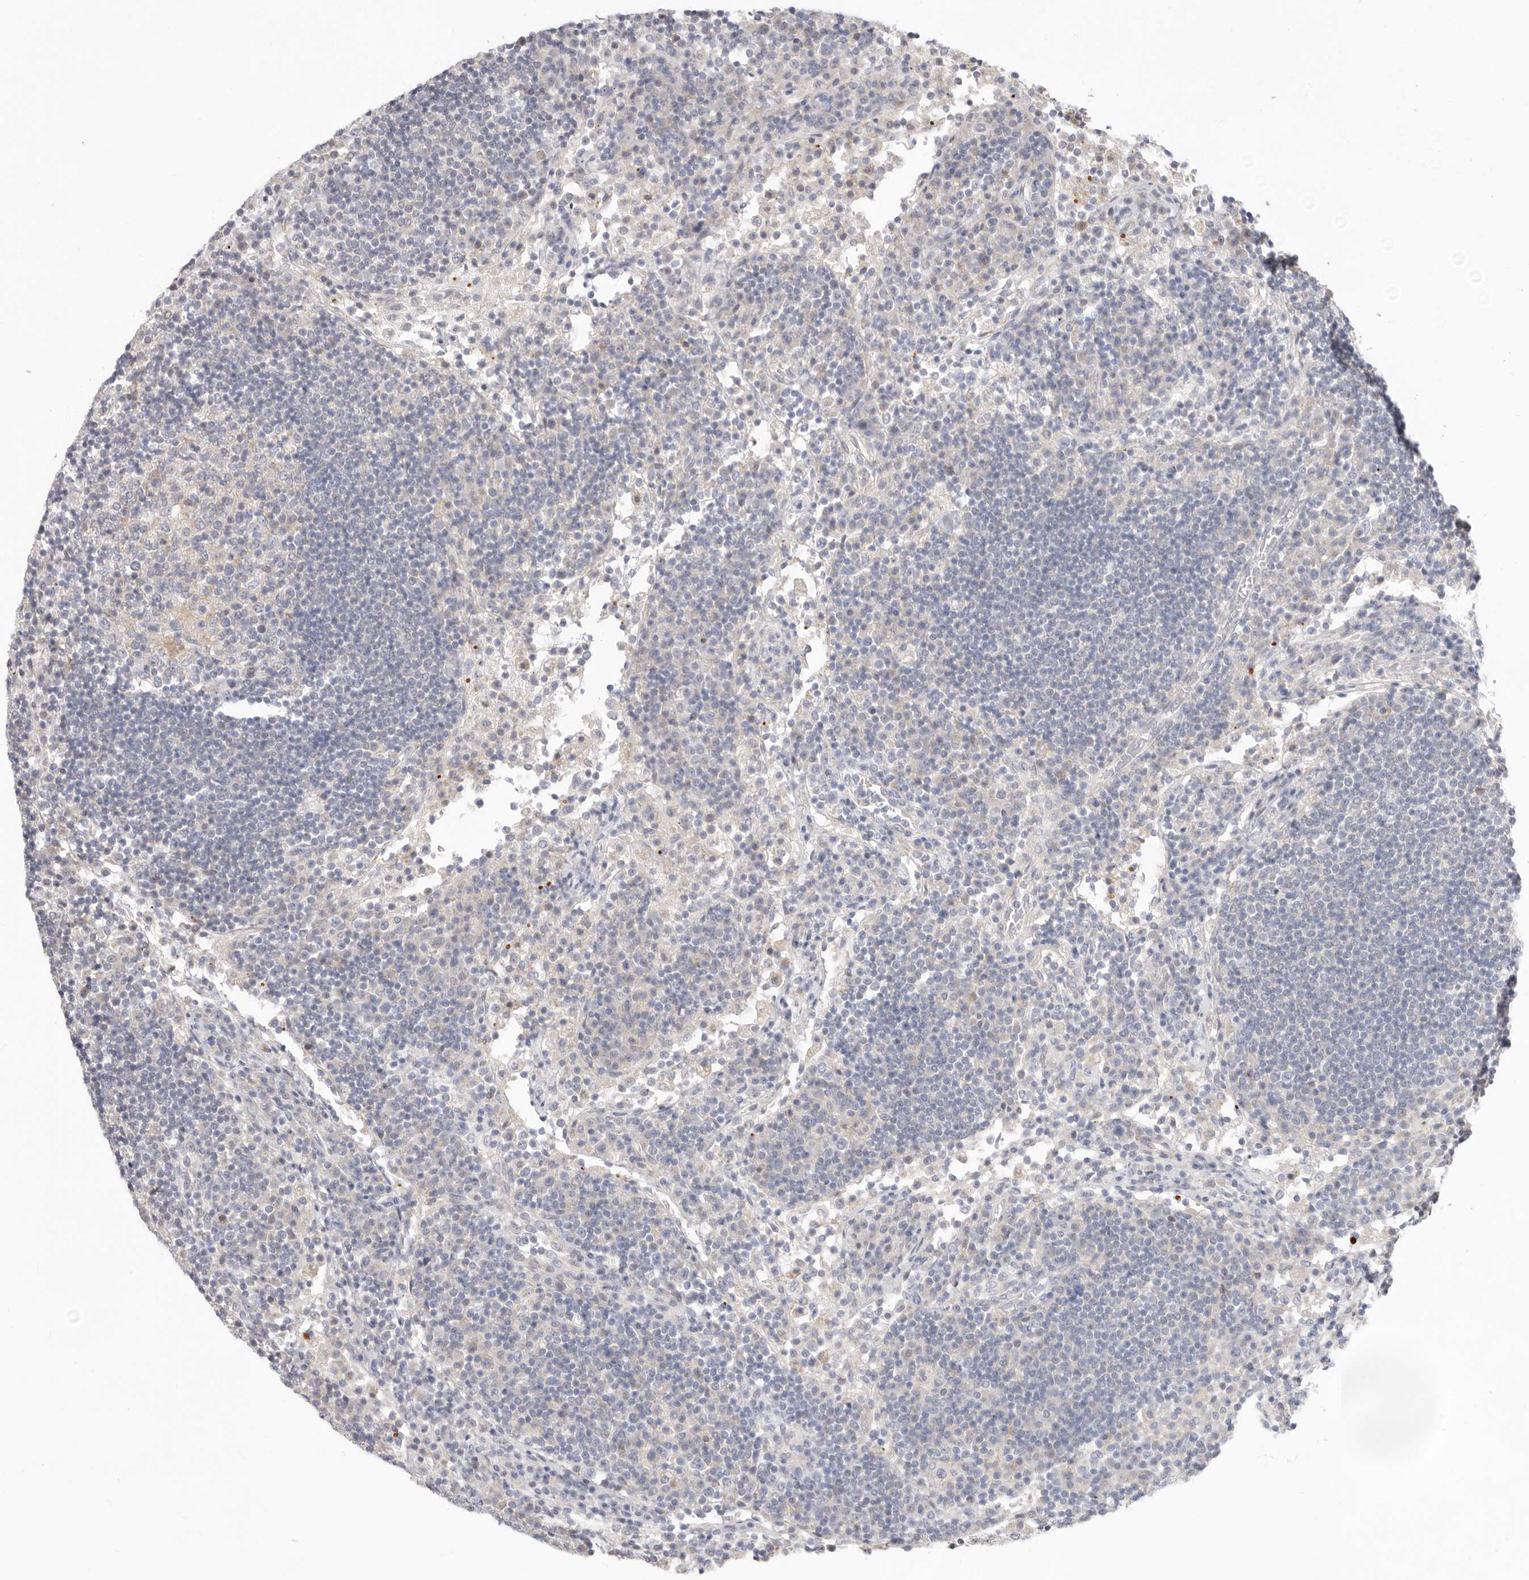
{"staining": {"intensity": "negative", "quantity": "none", "location": "none"}, "tissue": "lymph node", "cell_type": "Germinal center cells", "image_type": "normal", "snomed": [{"axis": "morphology", "description": "Normal tissue, NOS"}, {"axis": "topography", "description": "Lymph node"}], "caption": "Germinal center cells show no significant protein expression in unremarkable lymph node.", "gene": "USH1C", "patient": {"sex": "female", "age": 53}}